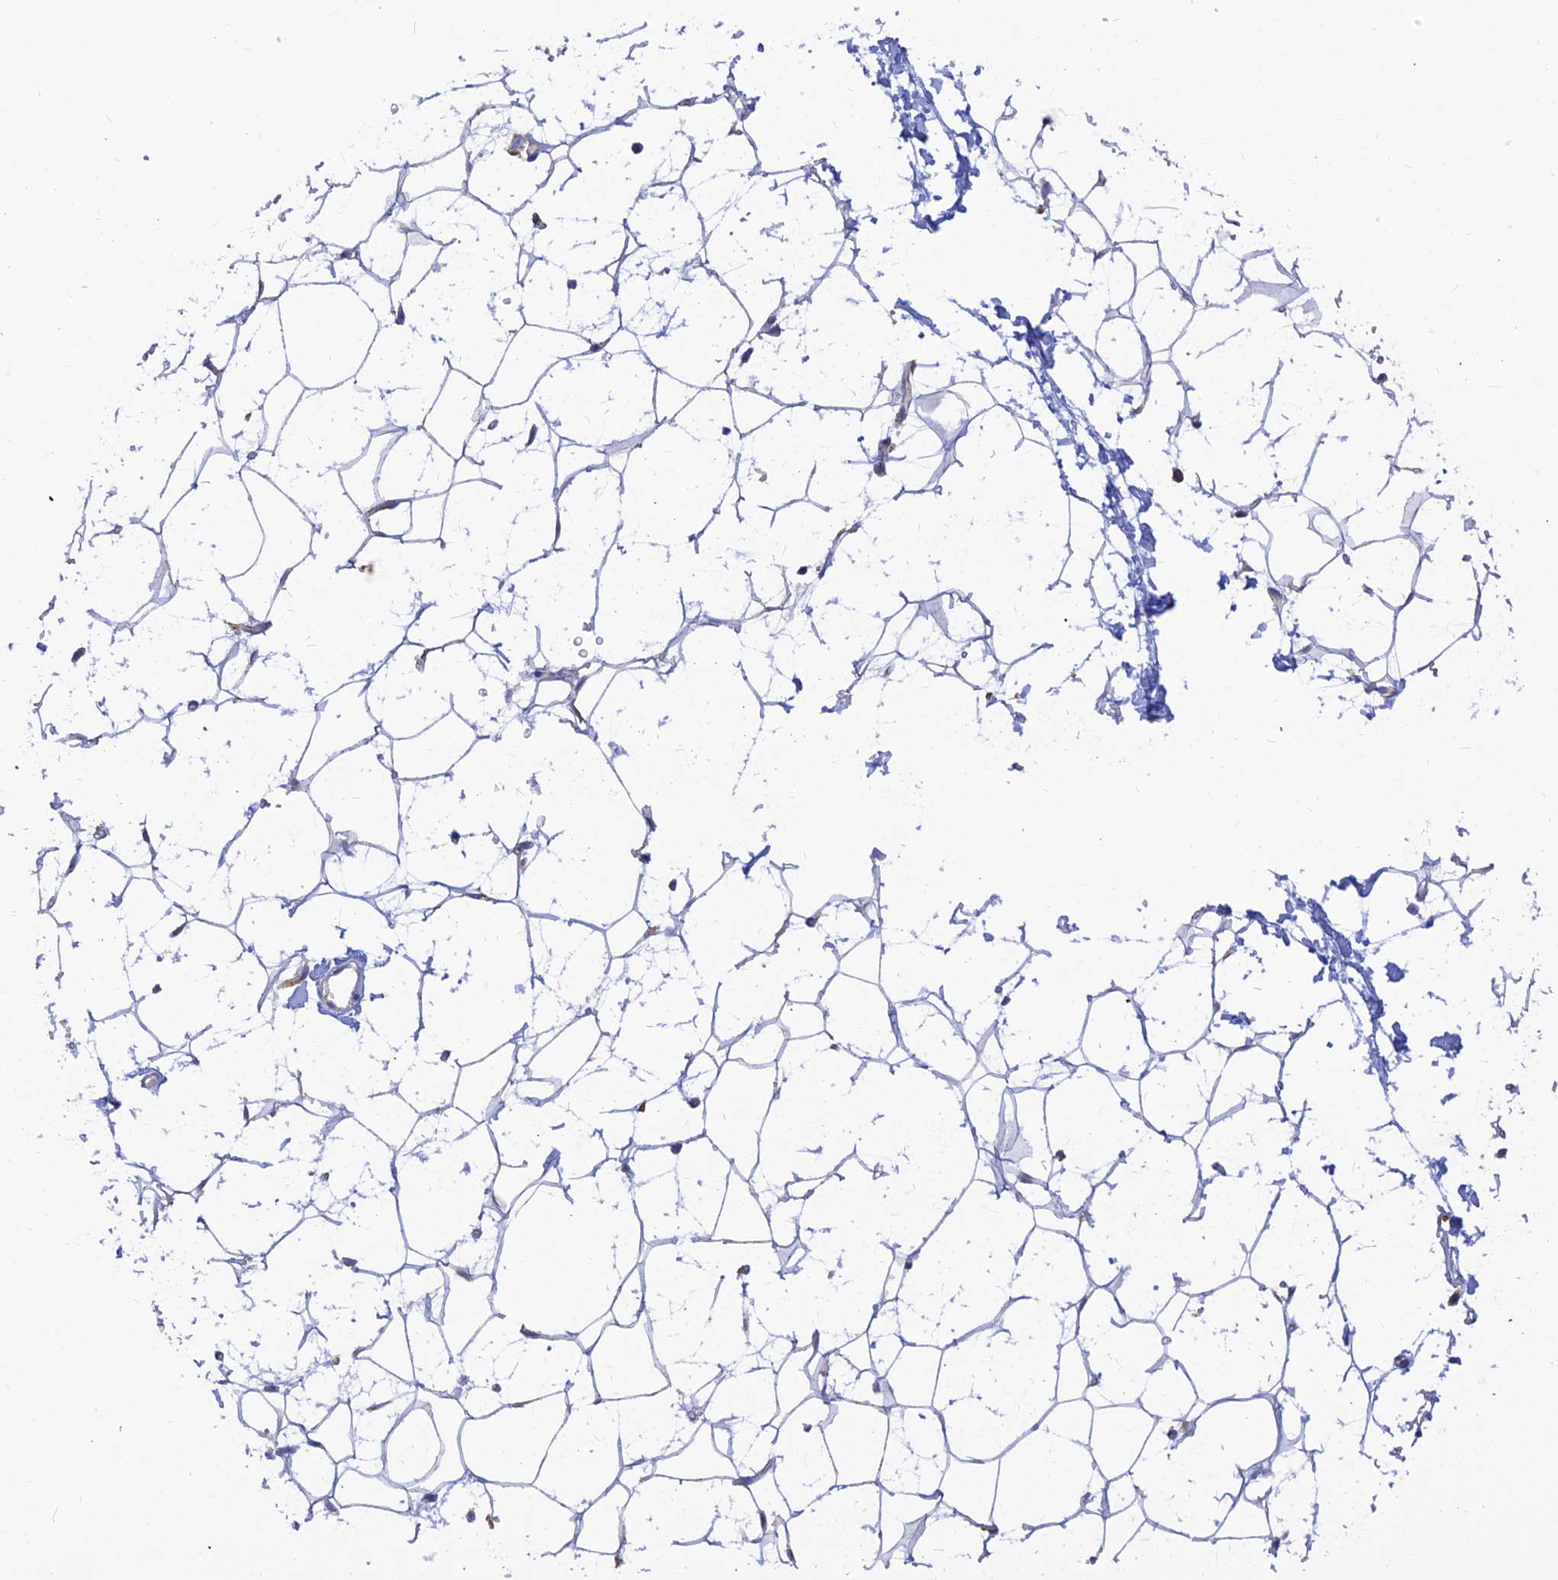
{"staining": {"intensity": "negative", "quantity": "none", "location": "none"}, "tissue": "adipose tissue", "cell_type": "Adipocytes", "image_type": "normal", "snomed": [{"axis": "morphology", "description": "Normal tissue, NOS"}, {"axis": "topography", "description": "Breast"}], "caption": "Unremarkable adipose tissue was stained to show a protein in brown. There is no significant expression in adipocytes. (DAB (3,3'-diaminobenzidine) IHC, high magnification).", "gene": "DNAJC16", "patient": {"sex": "female", "age": 26}}